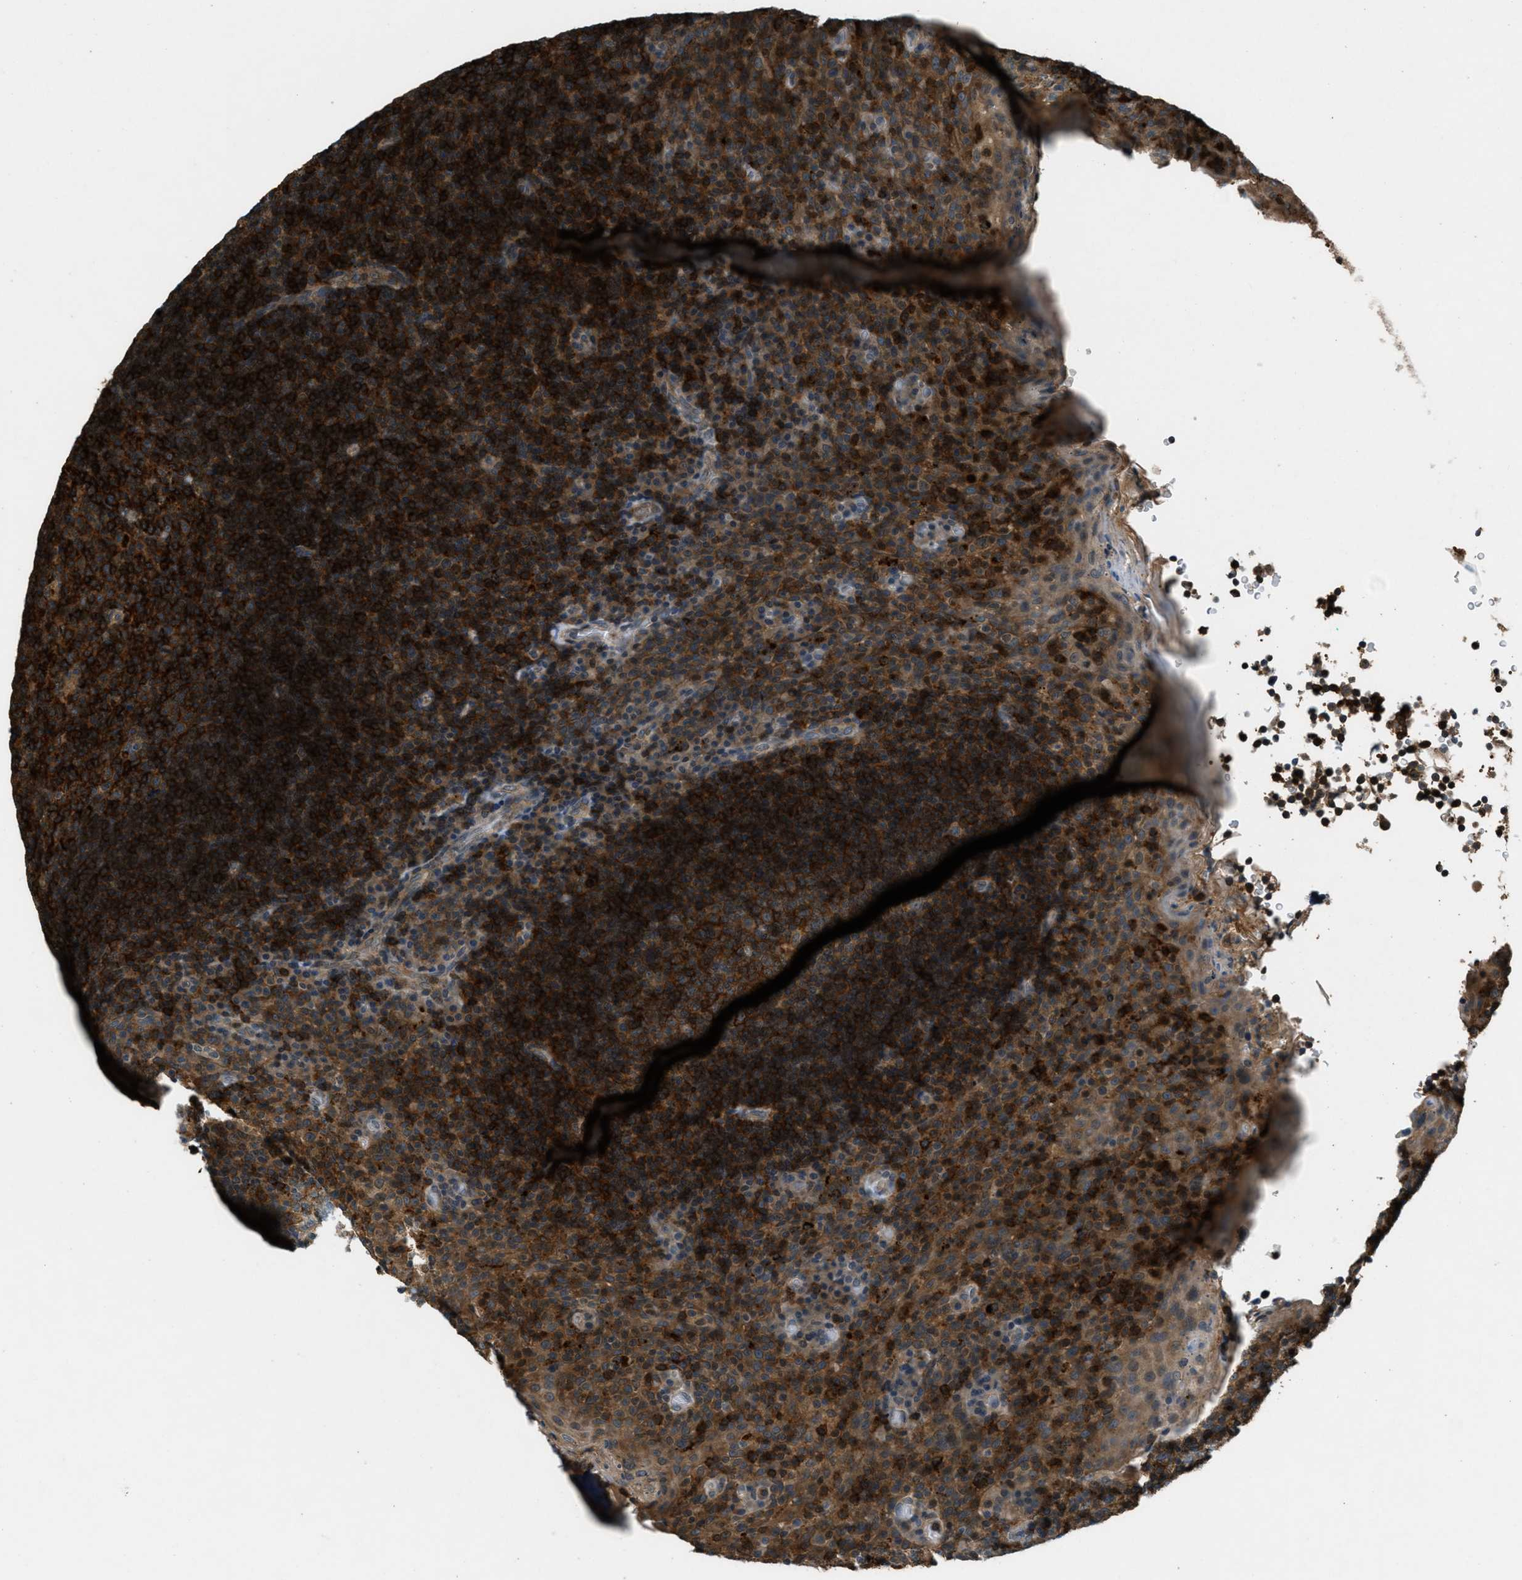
{"staining": {"intensity": "strong", "quantity": ">75%", "location": "cytoplasmic/membranous"}, "tissue": "tonsil", "cell_type": "Germinal center cells", "image_type": "normal", "snomed": [{"axis": "morphology", "description": "Normal tissue, NOS"}, {"axis": "topography", "description": "Tonsil"}], "caption": "Brown immunohistochemical staining in benign human tonsil exhibits strong cytoplasmic/membranous staining in approximately >75% of germinal center cells. (DAB IHC with brightfield microscopy, high magnification).", "gene": "EPSTI1", "patient": {"sex": "male", "age": 17}}